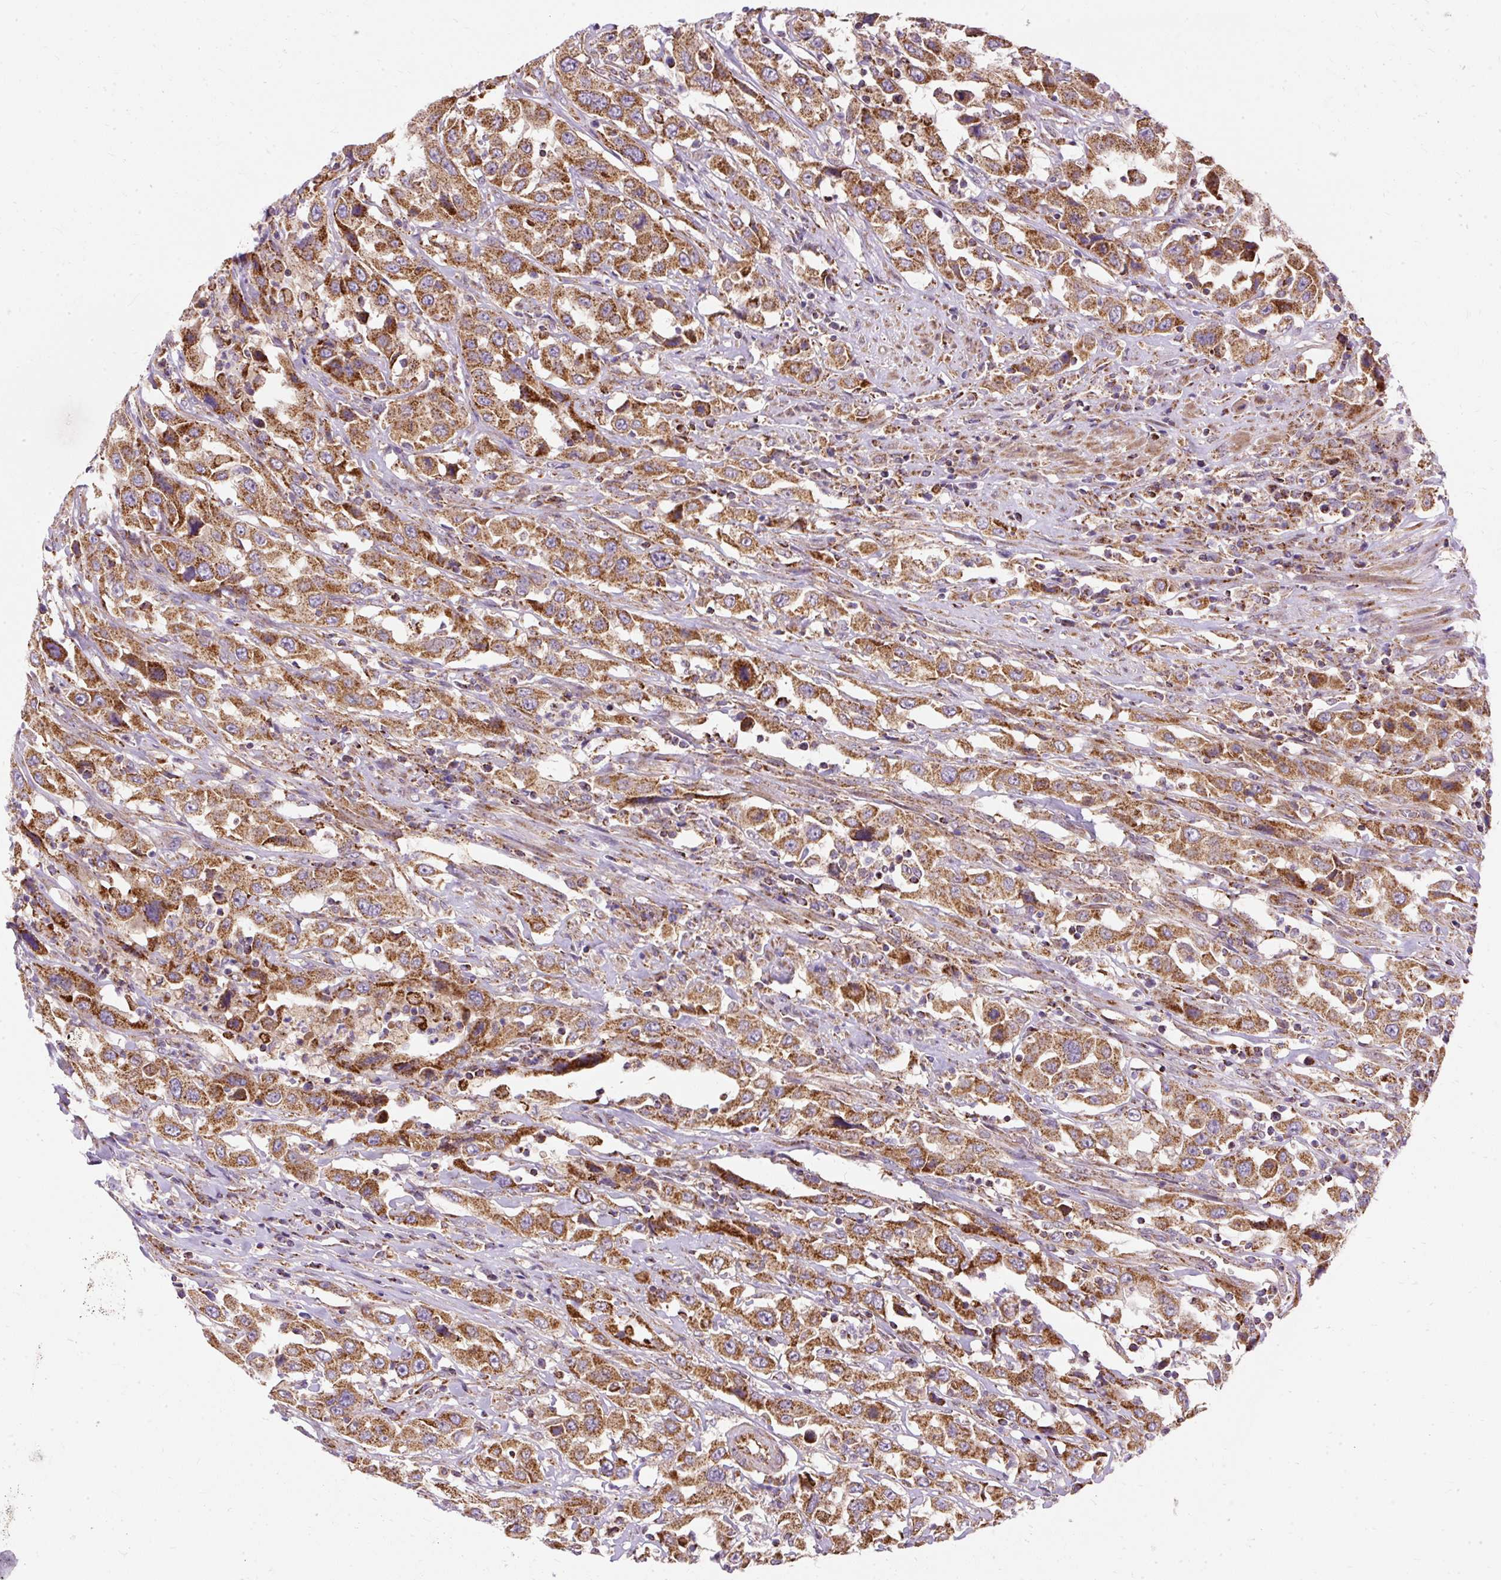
{"staining": {"intensity": "strong", "quantity": ">75%", "location": "cytoplasmic/membranous"}, "tissue": "urothelial cancer", "cell_type": "Tumor cells", "image_type": "cancer", "snomed": [{"axis": "morphology", "description": "Urothelial carcinoma, High grade"}, {"axis": "topography", "description": "Urinary bladder"}], "caption": "This image shows high-grade urothelial carcinoma stained with immunohistochemistry to label a protein in brown. The cytoplasmic/membranous of tumor cells show strong positivity for the protein. Nuclei are counter-stained blue.", "gene": "CEP290", "patient": {"sex": "male", "age": 61}}